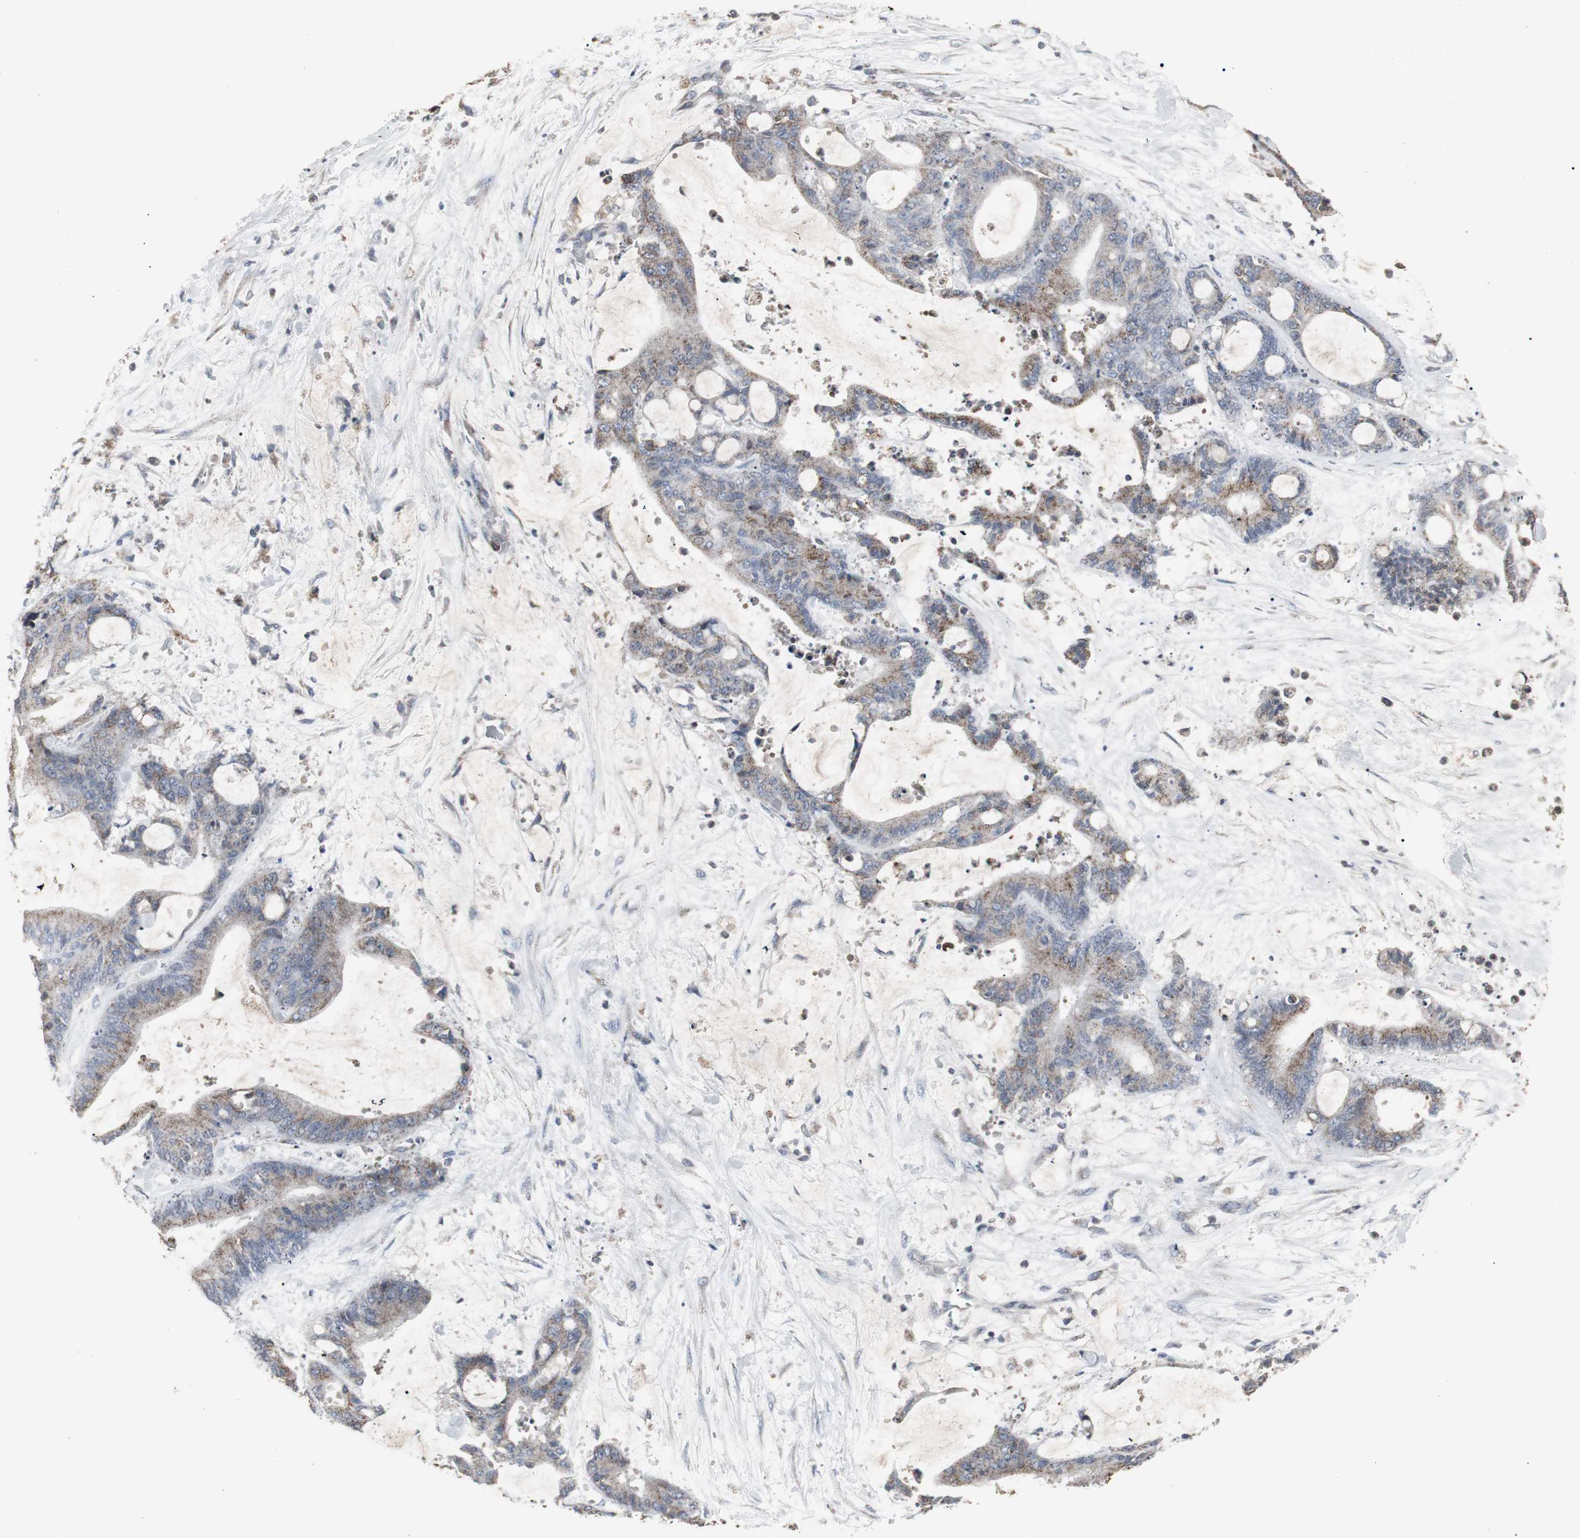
{"staining": {"intensity": "moderate", "quantity": ">75%", "location": "cytoplasmic/membranous"}, "tissue": "liver cancer", "cell_type": "Tumor cells", "image_type": "cancer", "snomed": [{"axis": "morphology", "description": "Cholangiocarcinoma"}, {"axis": "topography", "description": "Liver"}], "caption": "Human liver cancer (cholangiocarcinoma) stained with a brown dye demonstrates moderate cytoplasmic/membranous positive expression in about >75% of tumor cells.", "gene": "ACAA1", "patient": {"sex": "female", "age": 73}}